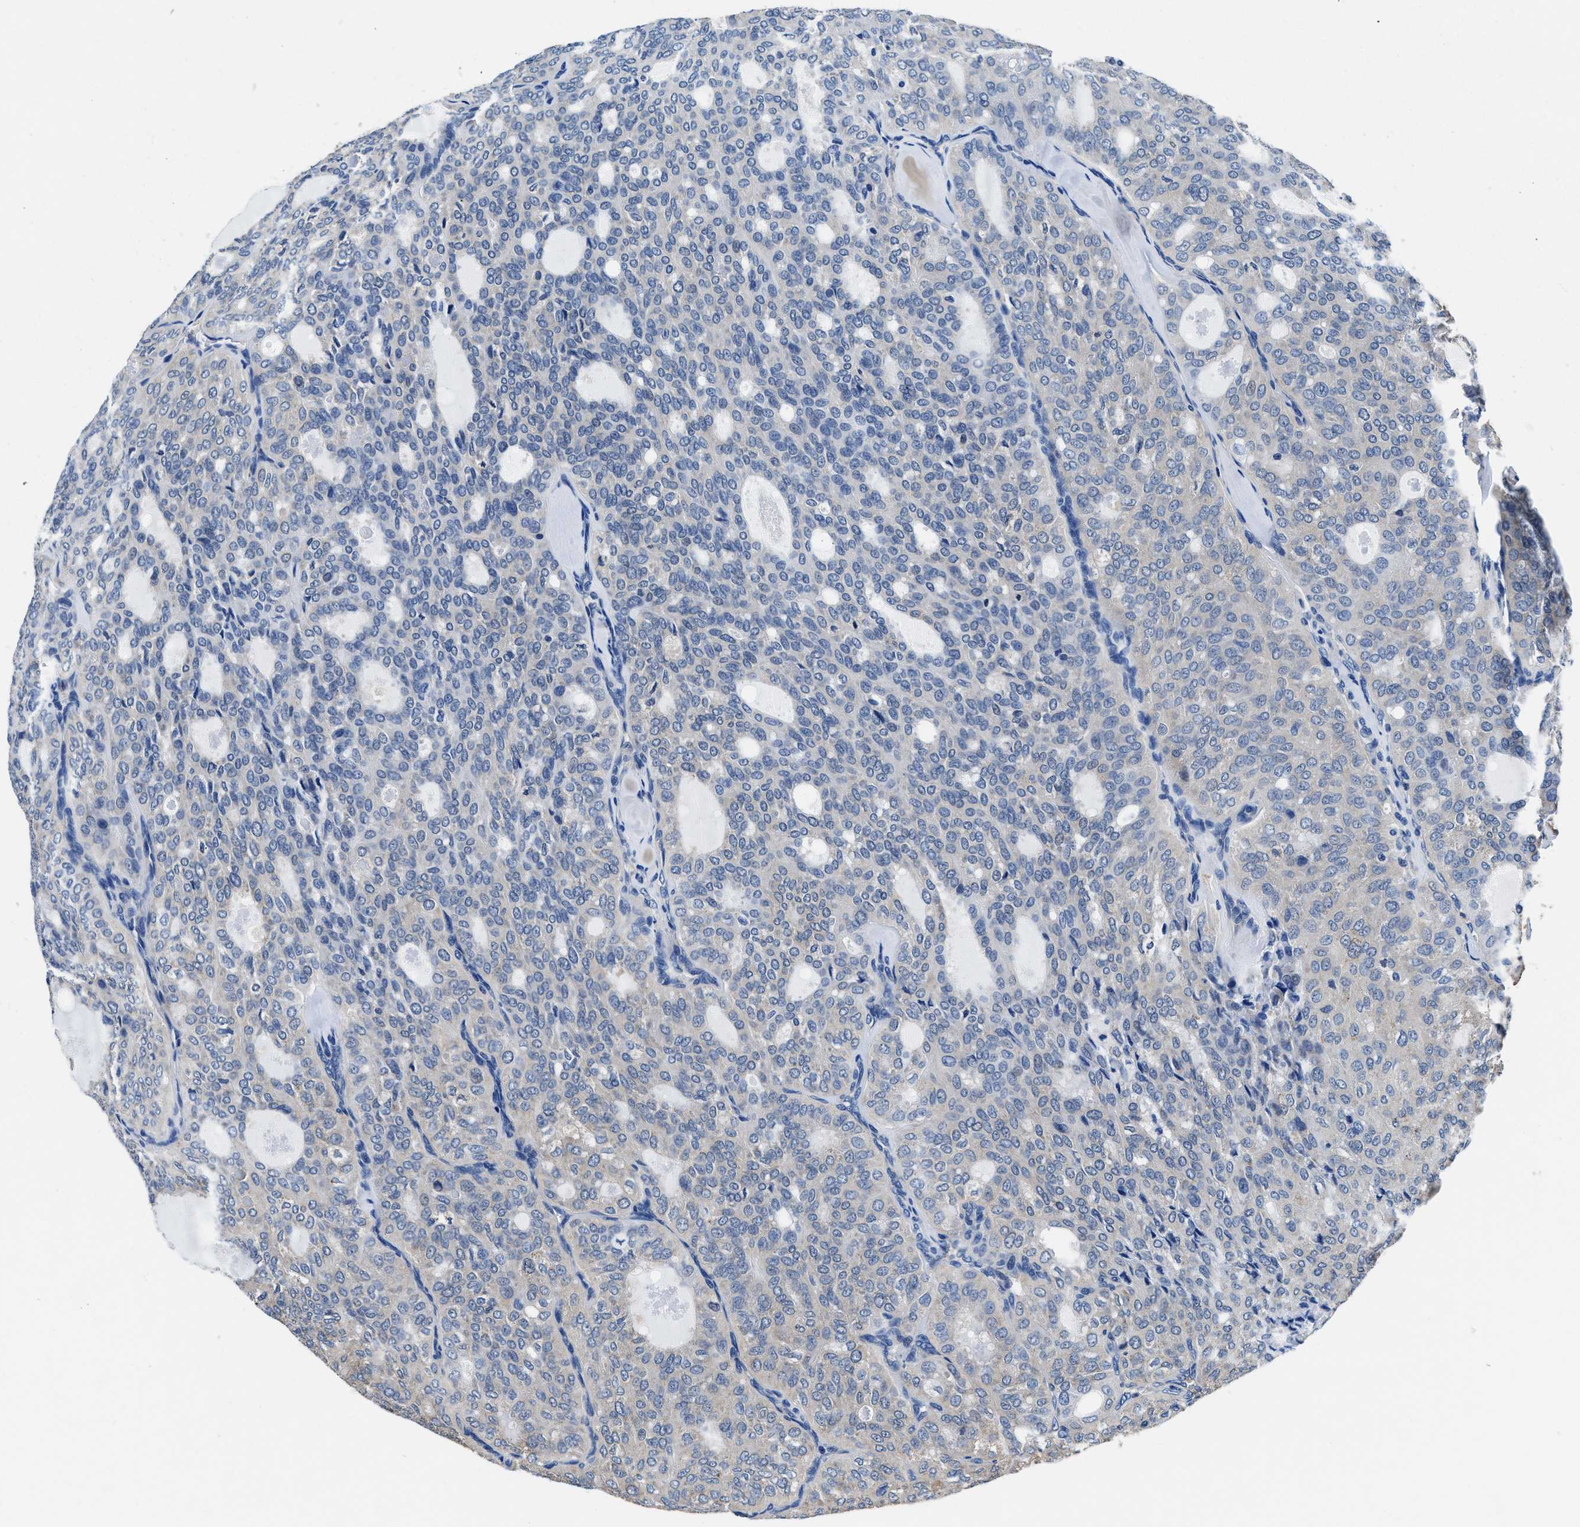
{"staining": {"intensity": "weak", "quantity": "<25%", "location": "cytoplasmic/membranous"}, "tissue": "thyroid cancer", "cell_type": "Tumor cells", "image_type": "cancer", "snomed": [{"axis": "morphology", "description": "Follicular adenoma carcinoma, NOS"}, {"axis": "topography", "description": "Thyroid gland"}], "caption": "Thyroid follicular adenoma carcinoma stained for a protein using immunohistochemistry displays no staining tumor cells.", "gene": "NEU1", "patient": {"sex": "male", "age": 75}}